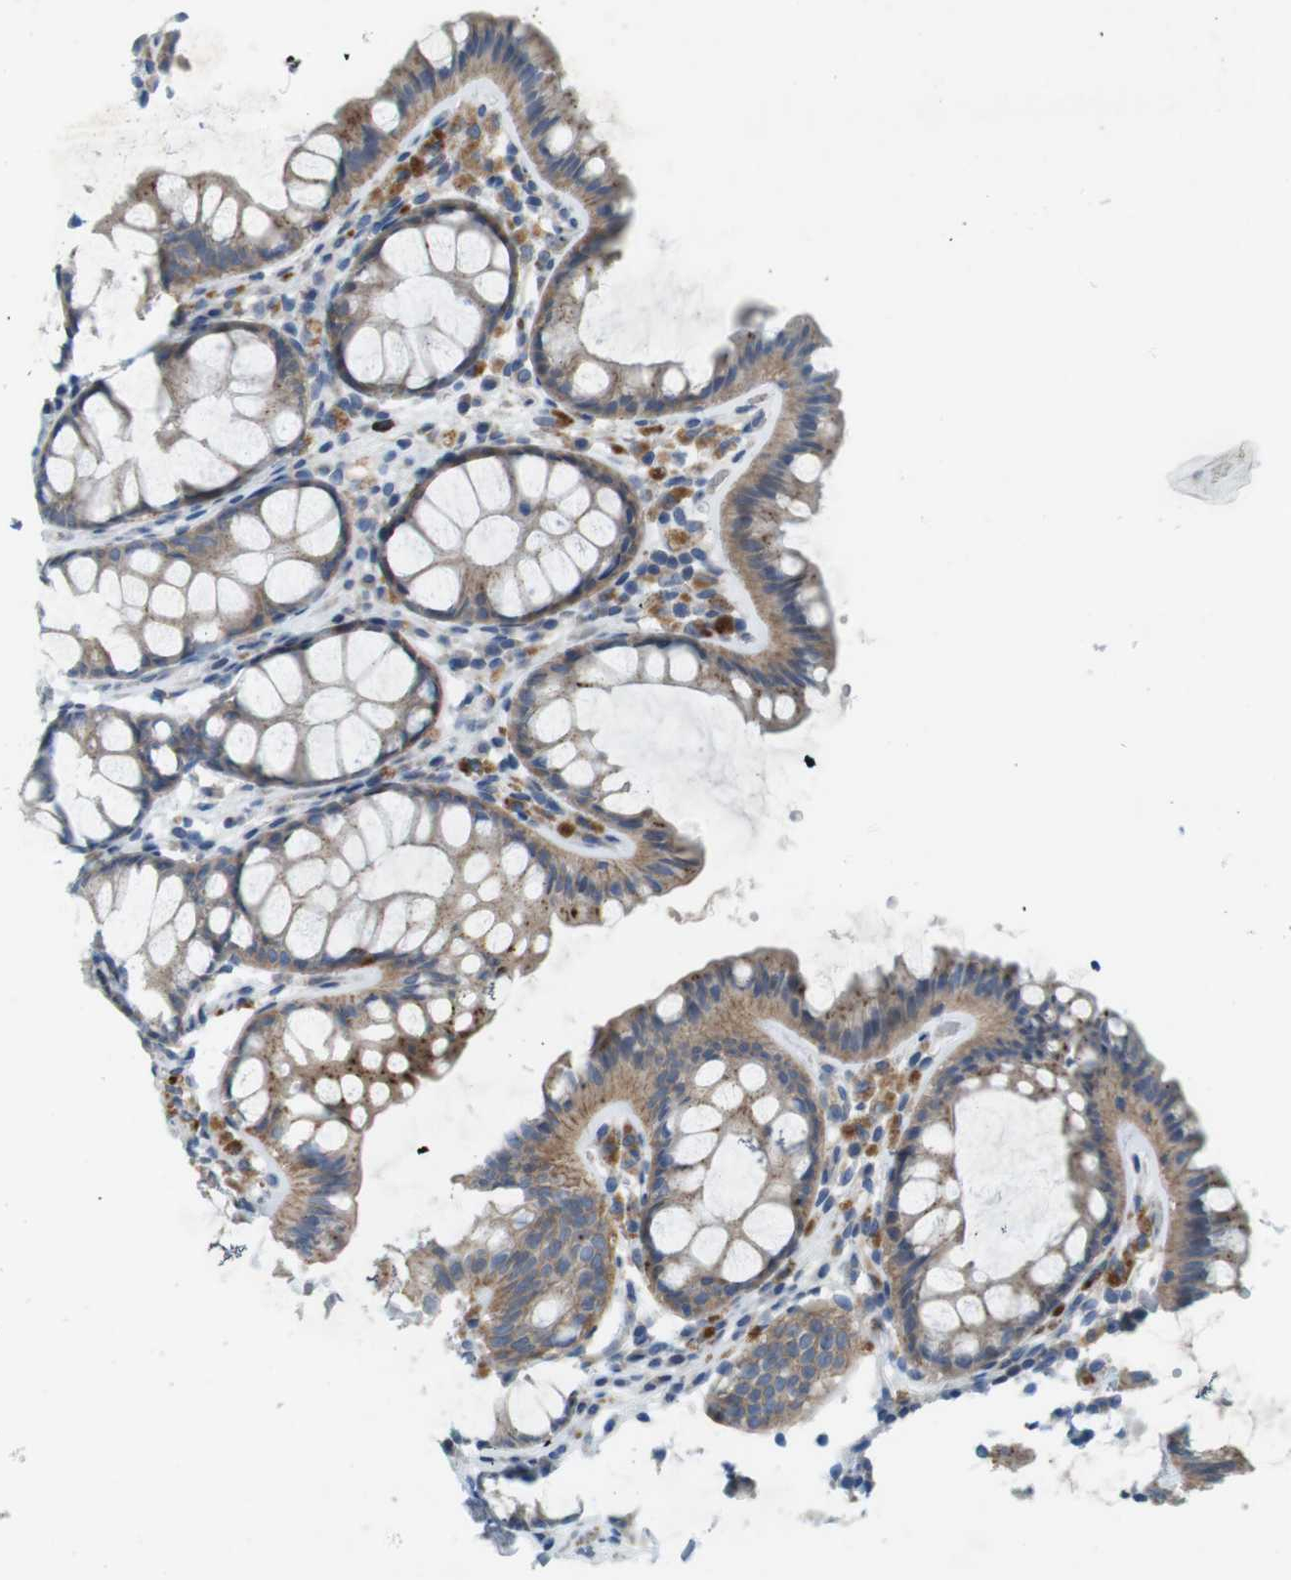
{"staining": {"intensity": "weak", "quantity": "25%-75%", "location": "cytoplasmic/membranous"}, "tissue": "colon", "cell_type": "Endothelial cells", "image_type": "normal", "snomed": [{"axis": "morphology", "description": "Normal tissue, NOS"}, {"axis": "topography", "description": "Colon"}], "caption": "Colon stained with a brown dye demonstrates weak cytoplasmic/membranous positive staining in approximately 25%-75% of endothelial cells.", "gene": "TYW1", "patient": {"sex": "female", "age": 55}}